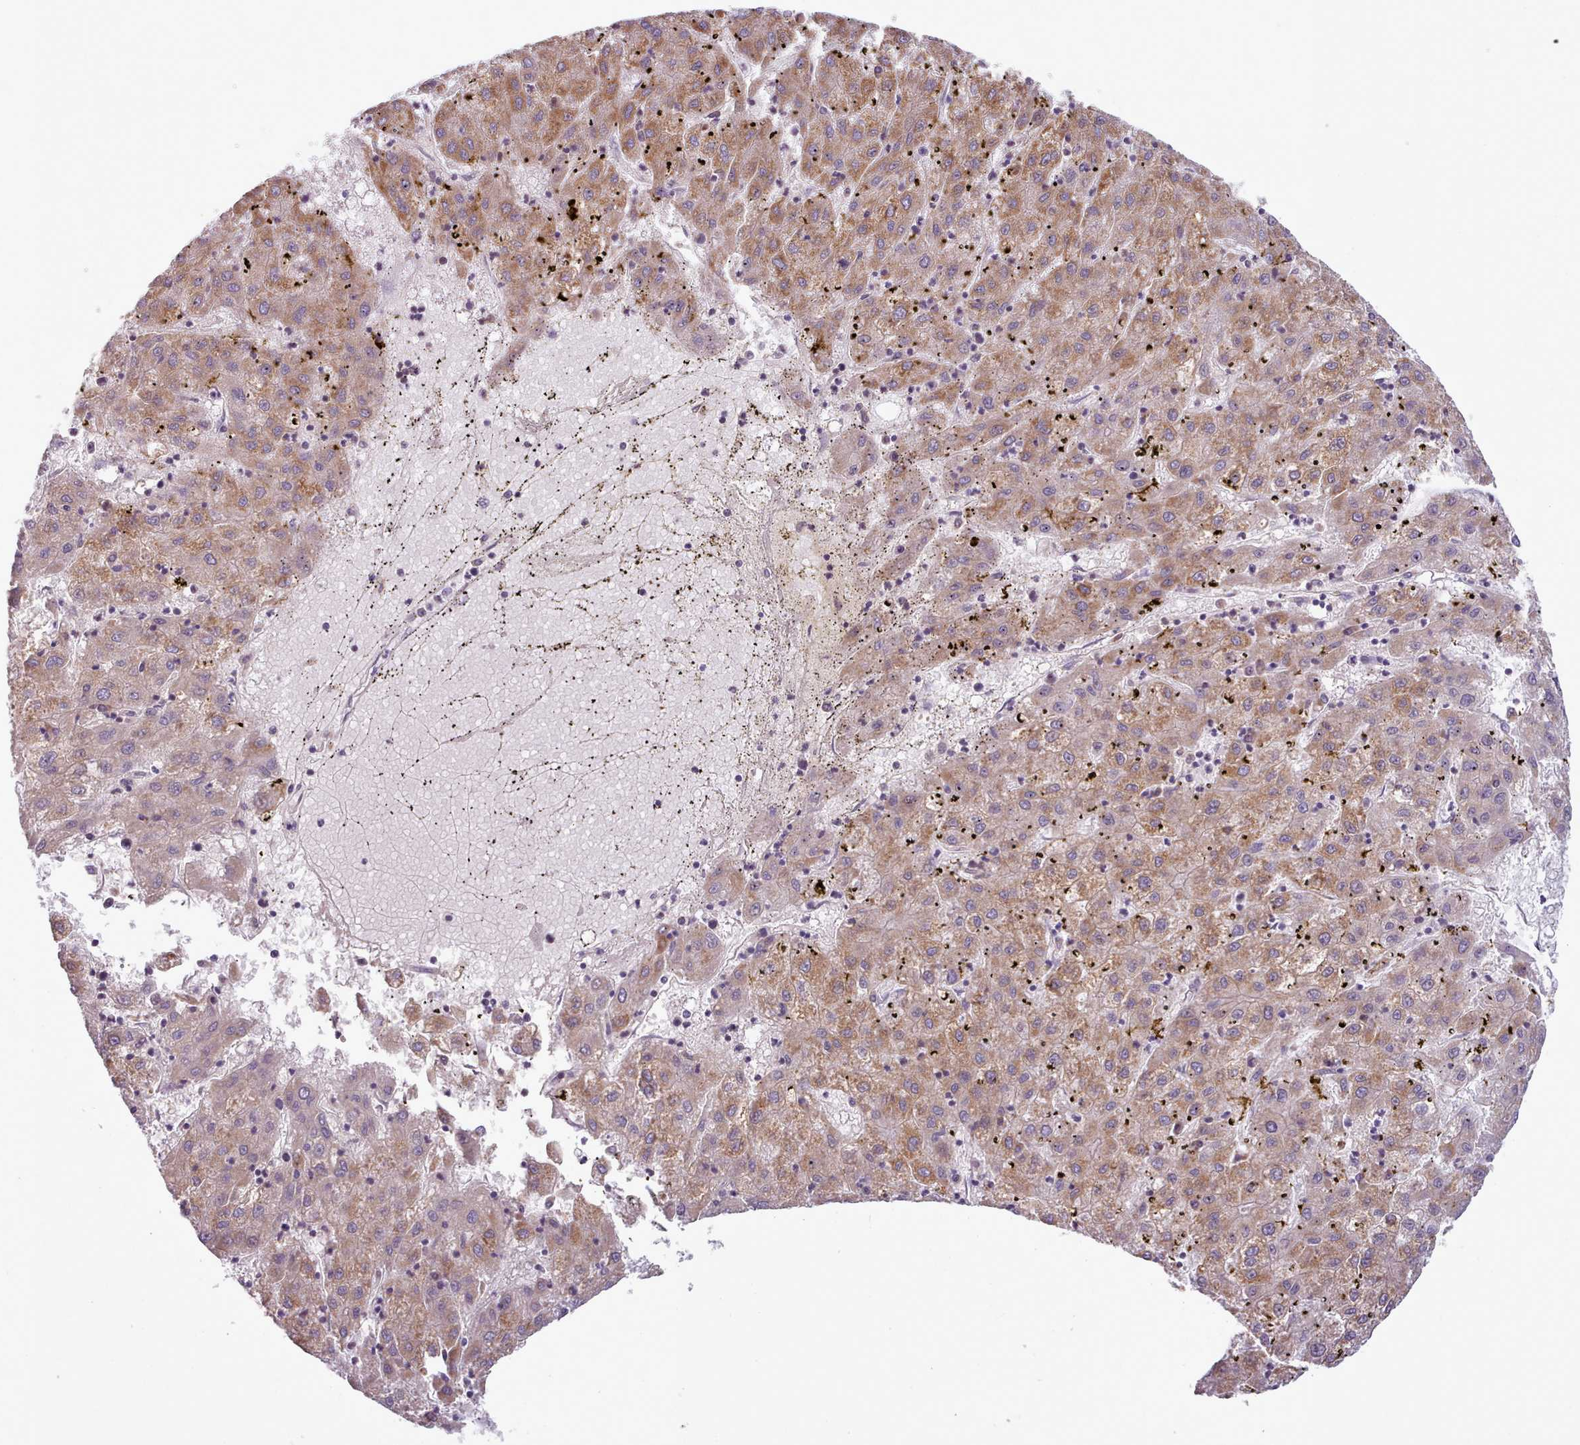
{"staining": {"intensity": "moderate", "quantity": ">75%", "location": "cytoplasmic/membranous"}, "tissue": "liver cancer", "cell_type": "Tumor cells", "image_type": "cancer", "snomed": [{"axis": "morphology", "description": "Carcinoma, Hepatocellular, NOS"}, {"axis": "topography", "description": "Liver"}], "caption": "Immunohistochemical staining of liver hepatocellular carcinoma demonstrates moderate cytoplasmic/membranous protein positivity in about >75% of tumor cells. (DAB (3,3'-diaminobenzidine) IHC, brown staining for protein, blue staining for nuclei).", "gene": "CRYBG1", "patient": {"sex": "male", "age": 72}}